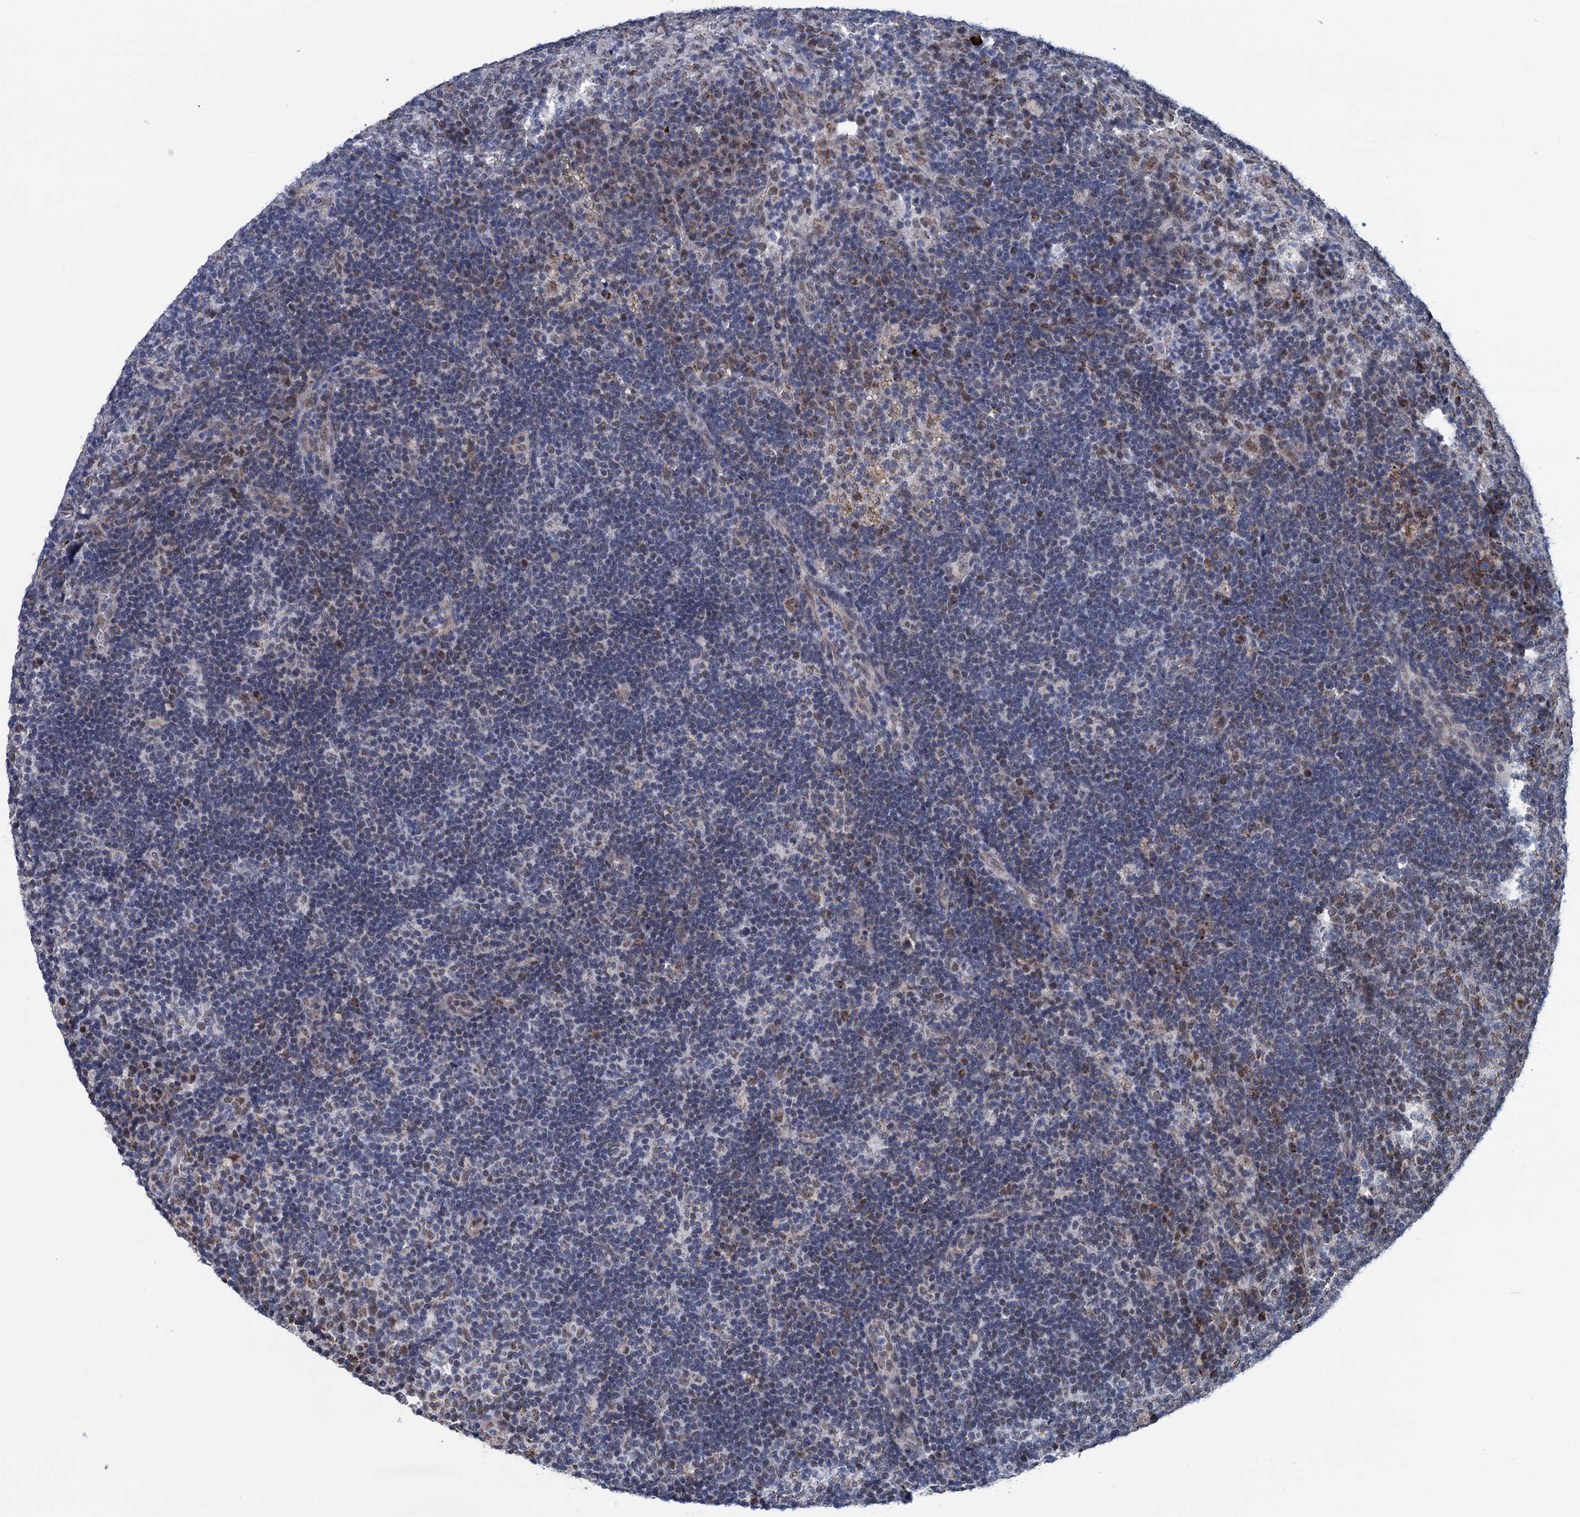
{"staining": {"intensity": "moderate", "quantity": "<25%", "location": "nuclear"}, "tissue": "lymph node", "cell_type": "Germinal center cells", "image_type": "normal", "snomed": [{"axis": "morphology", "description": "Normal tissue, NOS"}, {"axis": "topography", "description": "Lymph node"}], "caption": "Immunohistochemistry (IHC) image of benign lymph node: human lymph node stained using immunohistochemistry (IHC) exhibits low levels of moderate protein expression localized specifically in the nuclear of germinal center cells, appearing as a nuclear brown color.", "gene": "MORN3", "patient": {"sex": "female", "age": 70}}